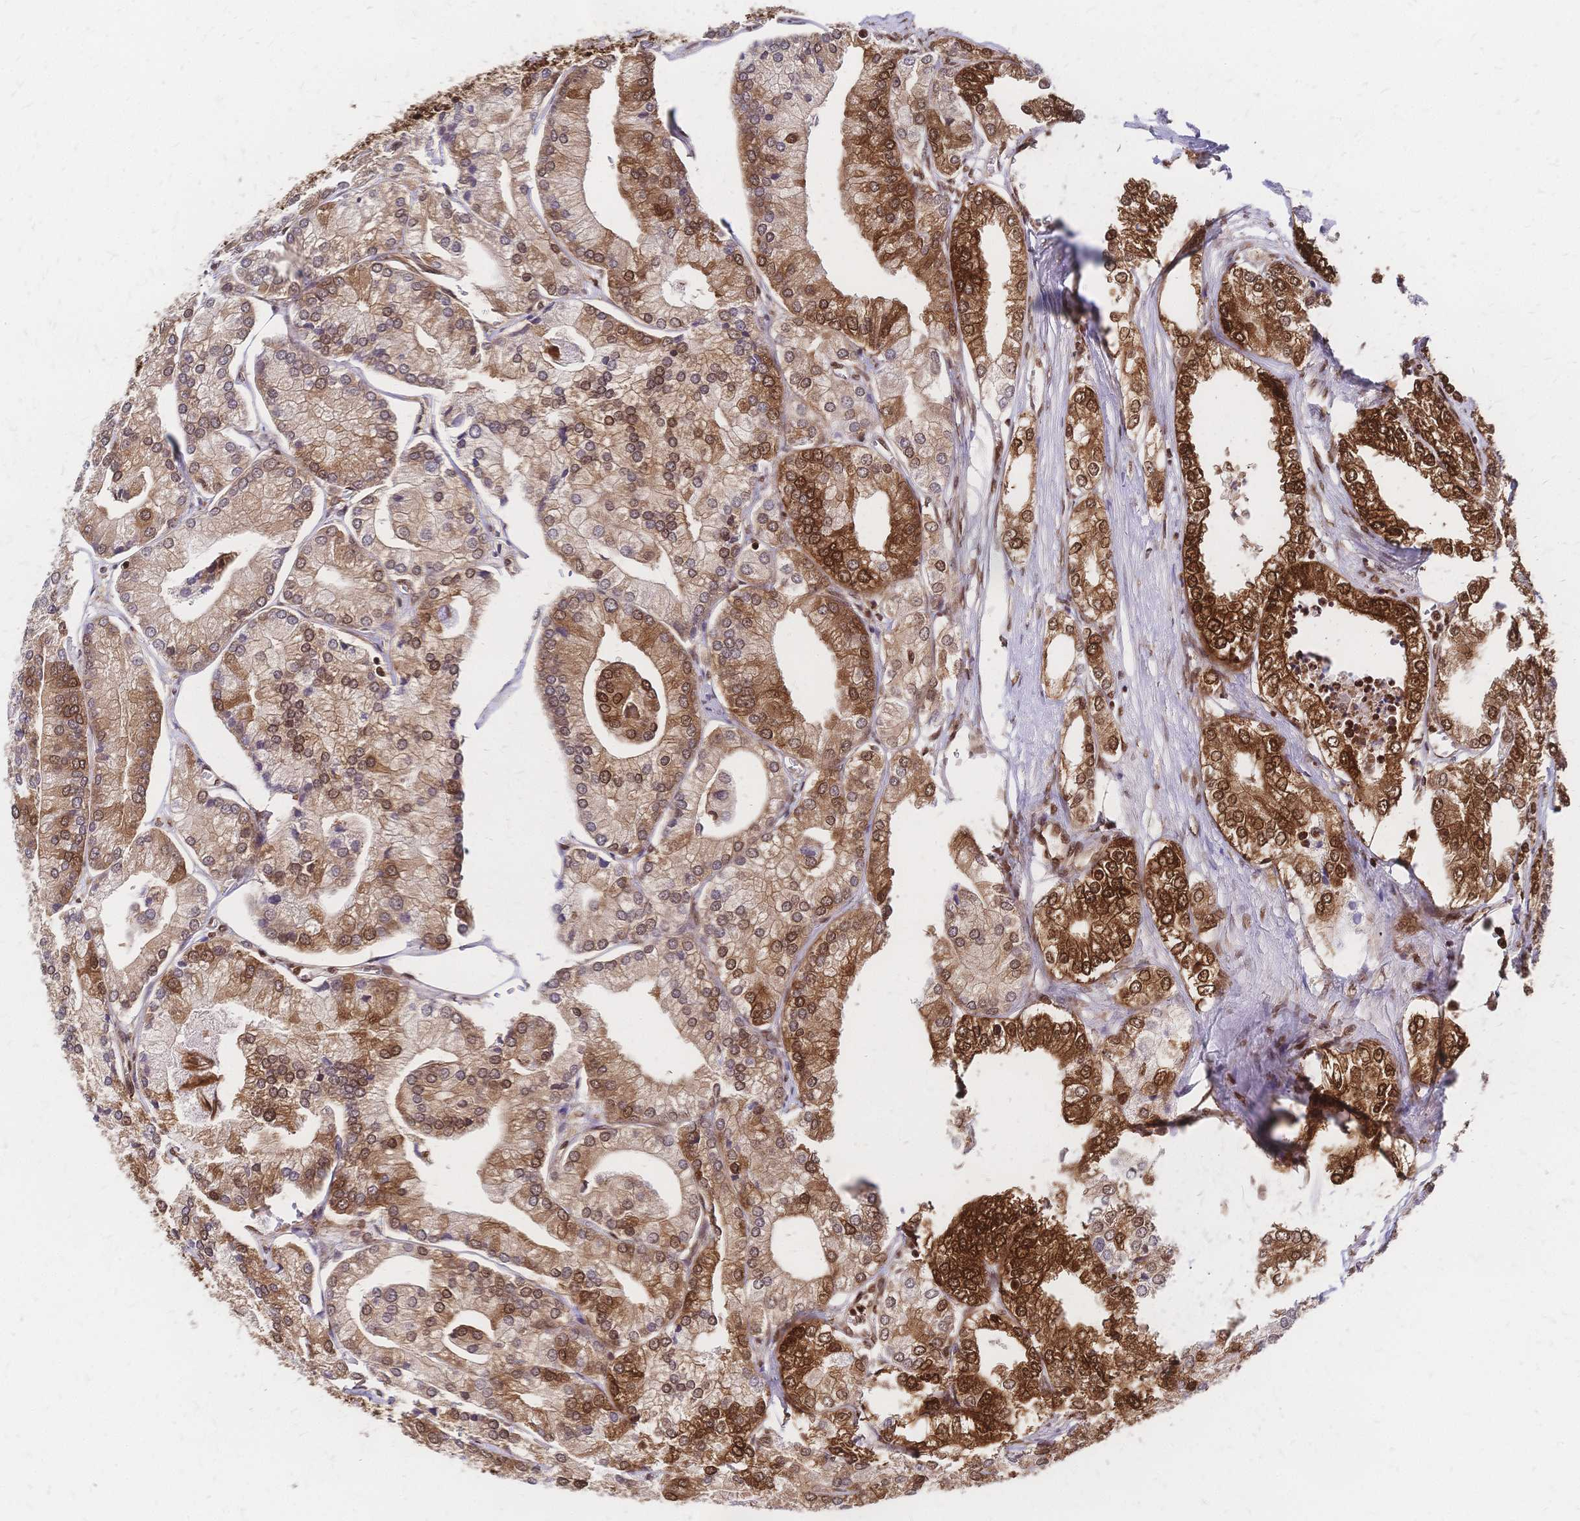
{"staining": {"intensity": "strong", "quantity": ">75%", "location": "cytoplasmic/membranous,nuclear"}, "tissue": "prostate cancer", "cell_type": "Tumor cells", "image_type": "cancer", "snomed": [{"axis": "morphology", "description": "Adenocarcinoma, High grade"}, {"axis": "topography", "description": "Prostate"}], "caption": "A brown stain shows strong cytoplasmic/membranous and nuclear staining of a protein in human prostate cancer tumor cells.", "gene": "HDGF", "patient": {"sex": "male", "age": 61}}